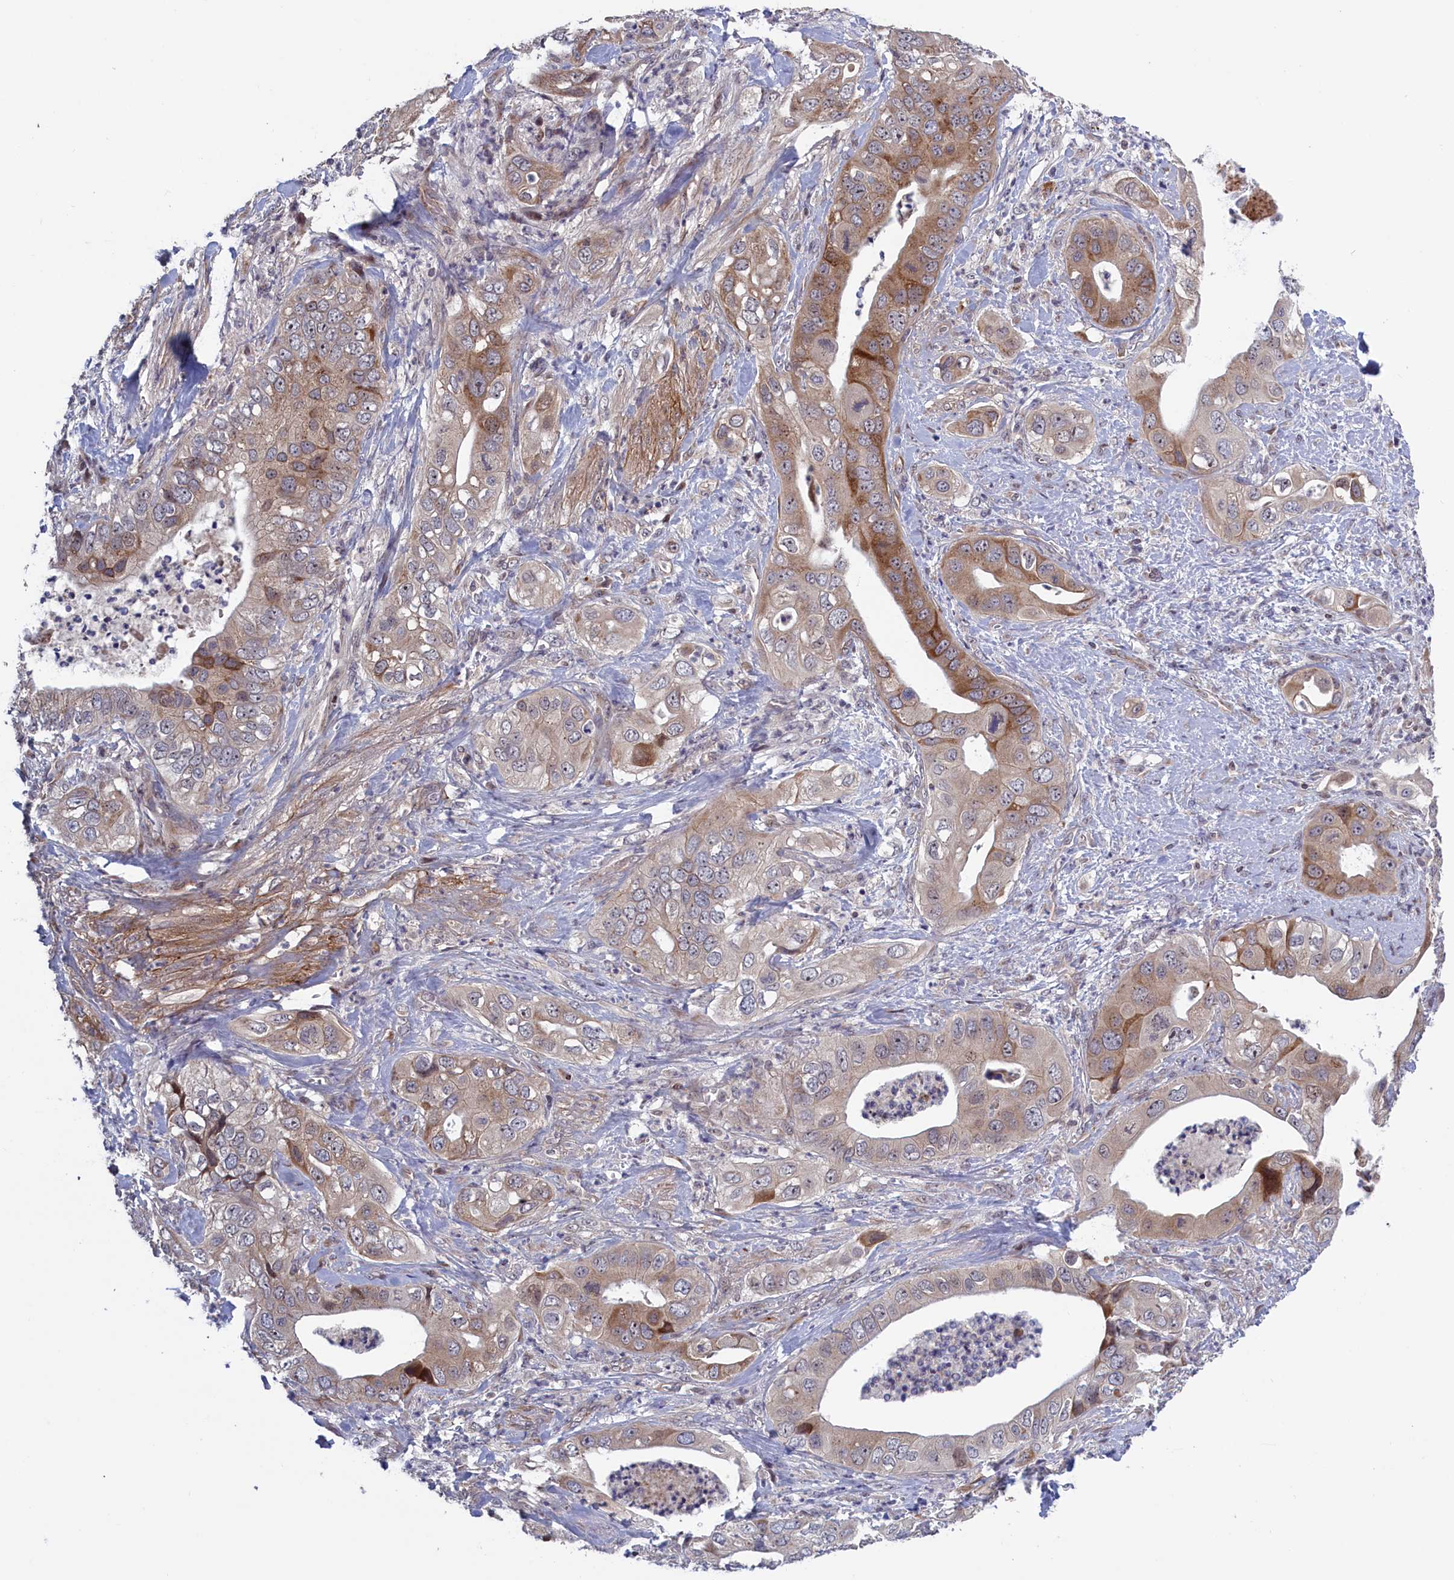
{"staining": {"intensity": "moderate", "quantity": "<25%", "location": "cytoplasmic/membranous"}, "tissue": "pancreatic cancer", "cell_type": "Tumor cells", "image_type": "cancer", "snomed": [{"axis": "morphology", "description": "Adenocarcinoma, NOS"}, {"axis": "topography", "description": "Pancreas"}], "caption": "Tumor cells reveal low levels of moderate cytoplasmic/membranous positivity in about <25% of cells in pancreatic cancer. Nuclei are stained in blue.", "gene": "LSG1", "patient": {"sex": "female", "age": 78}}